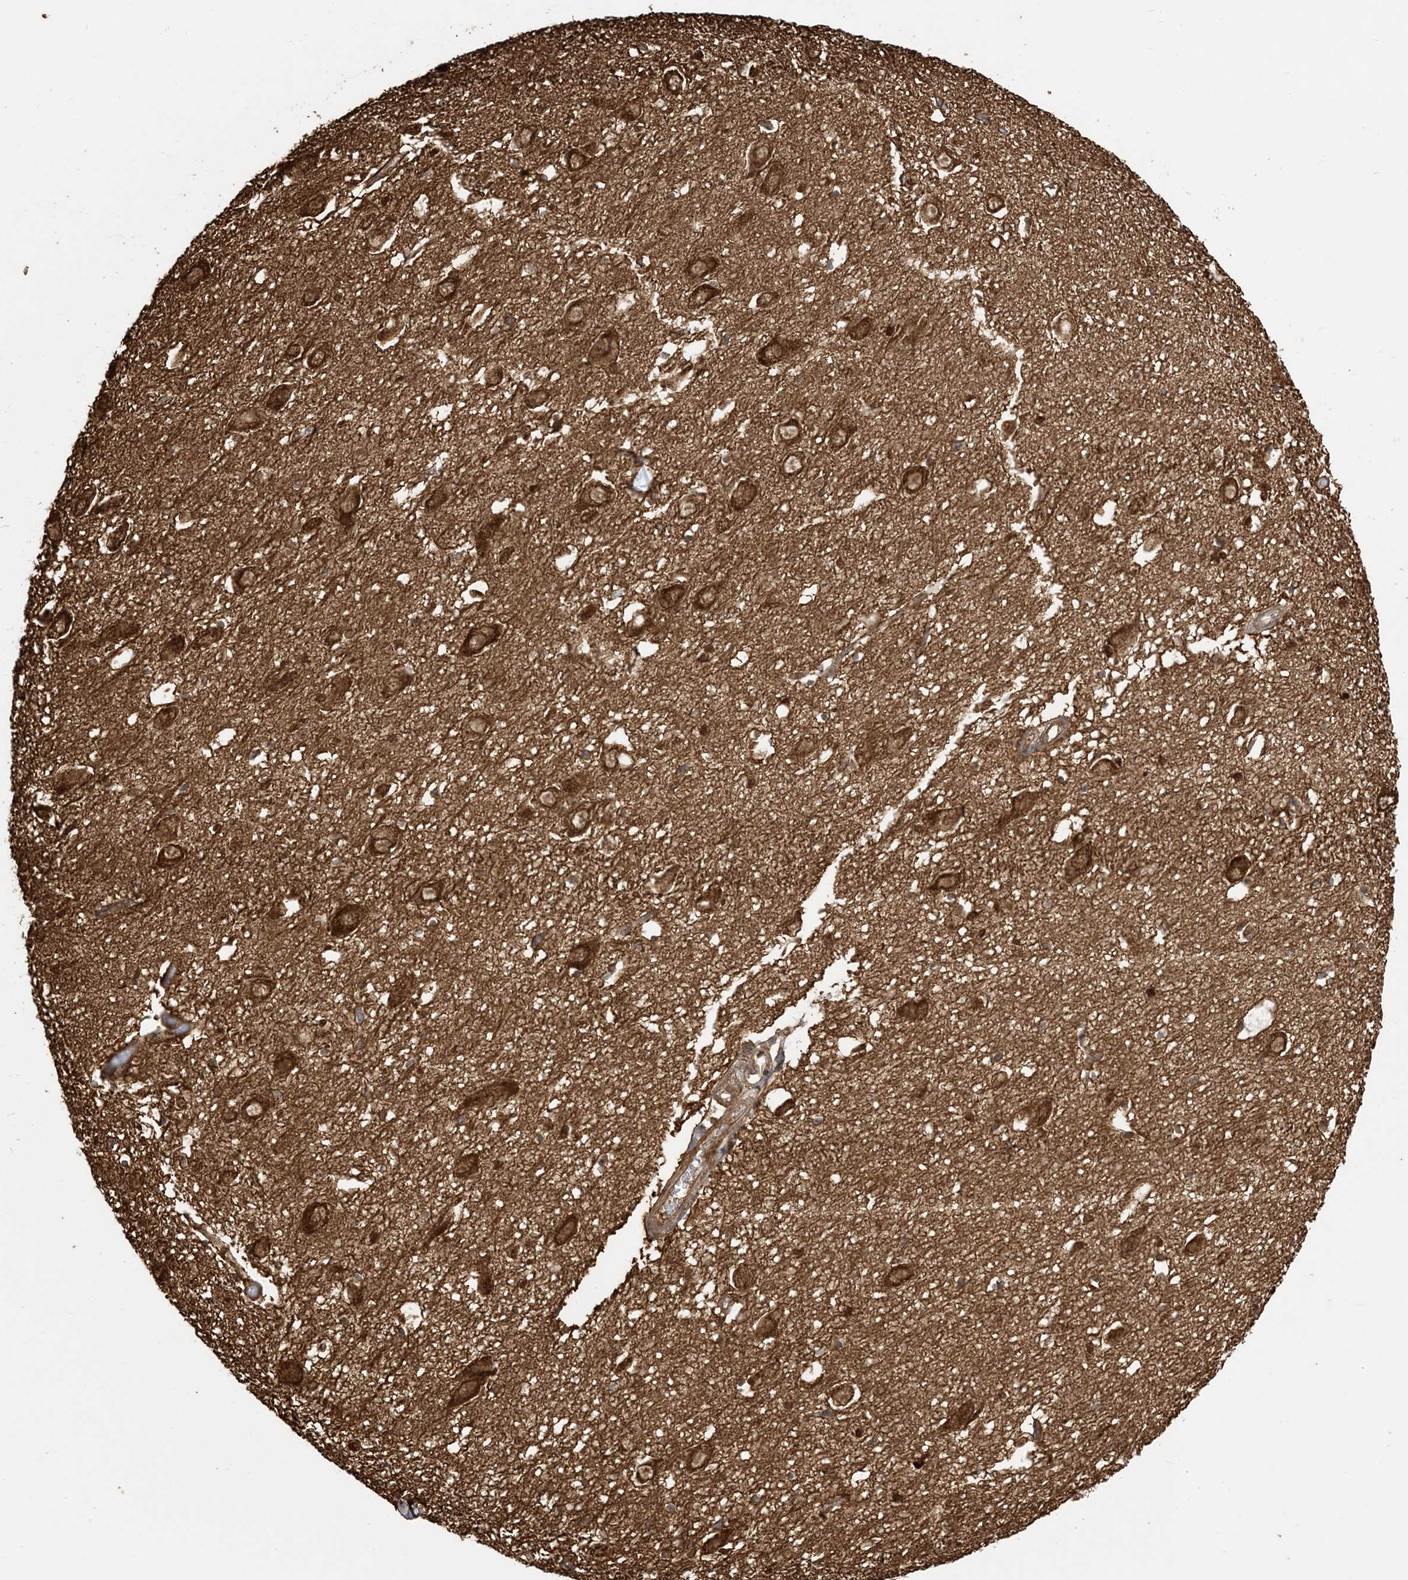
{"staining": {"intensity": "moderate", "quantity": ">75%", "location": "cytoplasmic/membranous,nuclear"}, "tissue": "hippocampus", "cell_type": "Glial cells", "image_type": "normal", "snomed": [{"axis": "morphology", "description": "Normal tissue, NOS"}, {"axis": "topography", "description": "Hippocampus"}], "caption": "Moderate cytoplasmic/membranous,nuclear protein expression is present in approximately >75% of glial cells in hippocampus.", "gene": "SRP72", "patient": {"sex": "female", "age": 64}}